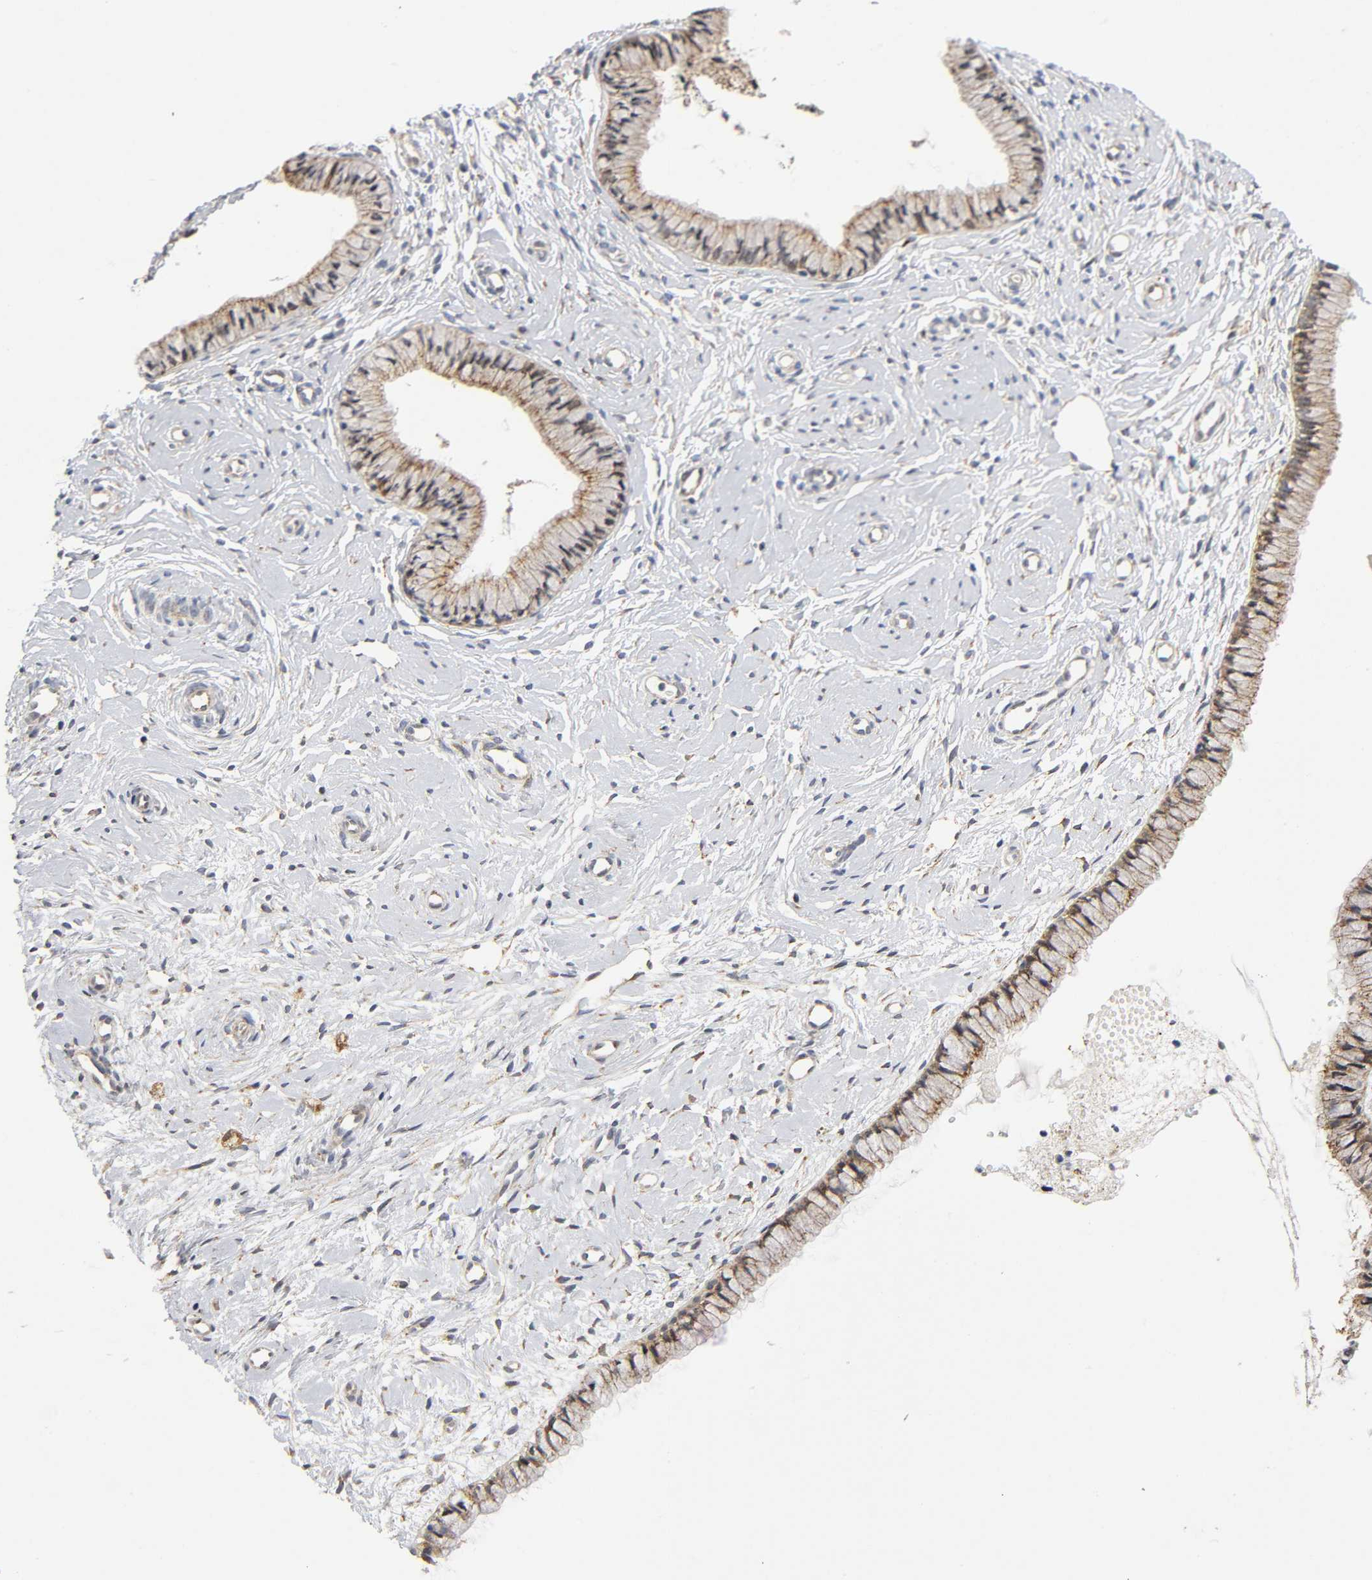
{"staining": {"intensity": "moderate", "quantity": ">75%", "location": "cytoplasmic/membranous"}, "tissue": "cervix", "cell_type": "Glandular cells", "image_type": "normal", "snomed": [{"axis": "morphology", "description": "Normal tissue, NOS"}, {"axis": "topography", "description": "Cervix"}], "caption": "Protein expression analysis of normal cervix reveals moderate cytoplasmic/membranous expression in about >75% of glandular cells.", "gene": "SOS2", "patient": {"sex": "female", "age": 46}}